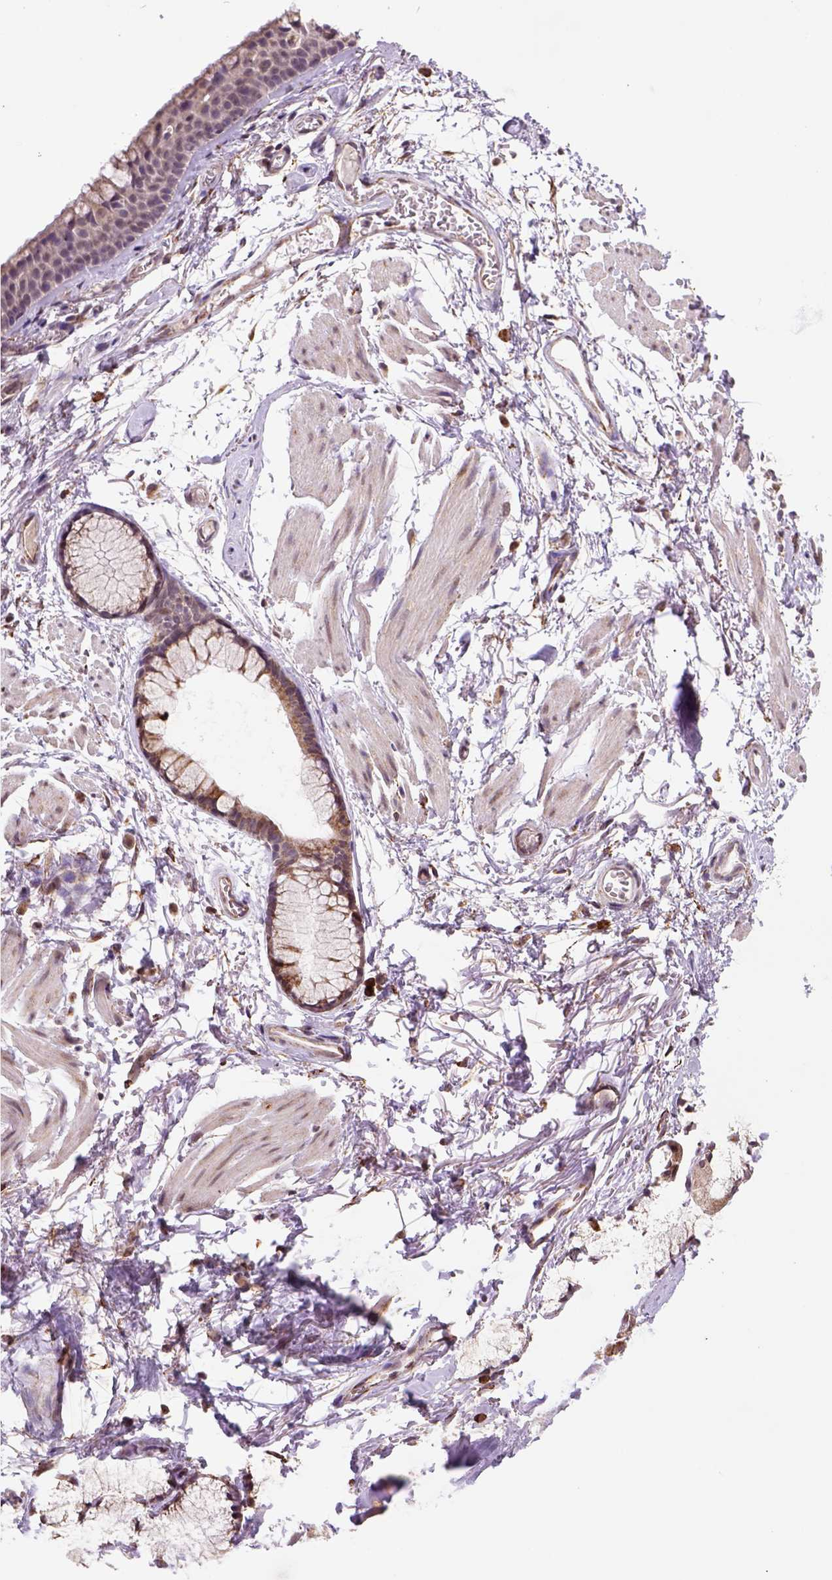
{"staining": {"intensity": "strong", "quantity": ">75%", "location": "cytoplasmic/membranous"}, "tissue": "soft tissue", "cell_type": "Fibroblasts", "image_type": "normal", "snomed": [{"axis": "morphology", "description": "Normal tissue, NOS"}, {"axis": "topography", "description": "Cartilage tissue"}, {"axis": "topography", "description": "Bronchus"}], "caption": "DAB immunohistochemical staining of normal human soft tissue demonstrates strong cytoplasmic/membranous protein expression in approximately >75% of fibroblasts.", "gene": "FZD7", "patient": {"sex": "female", "age": 79}}